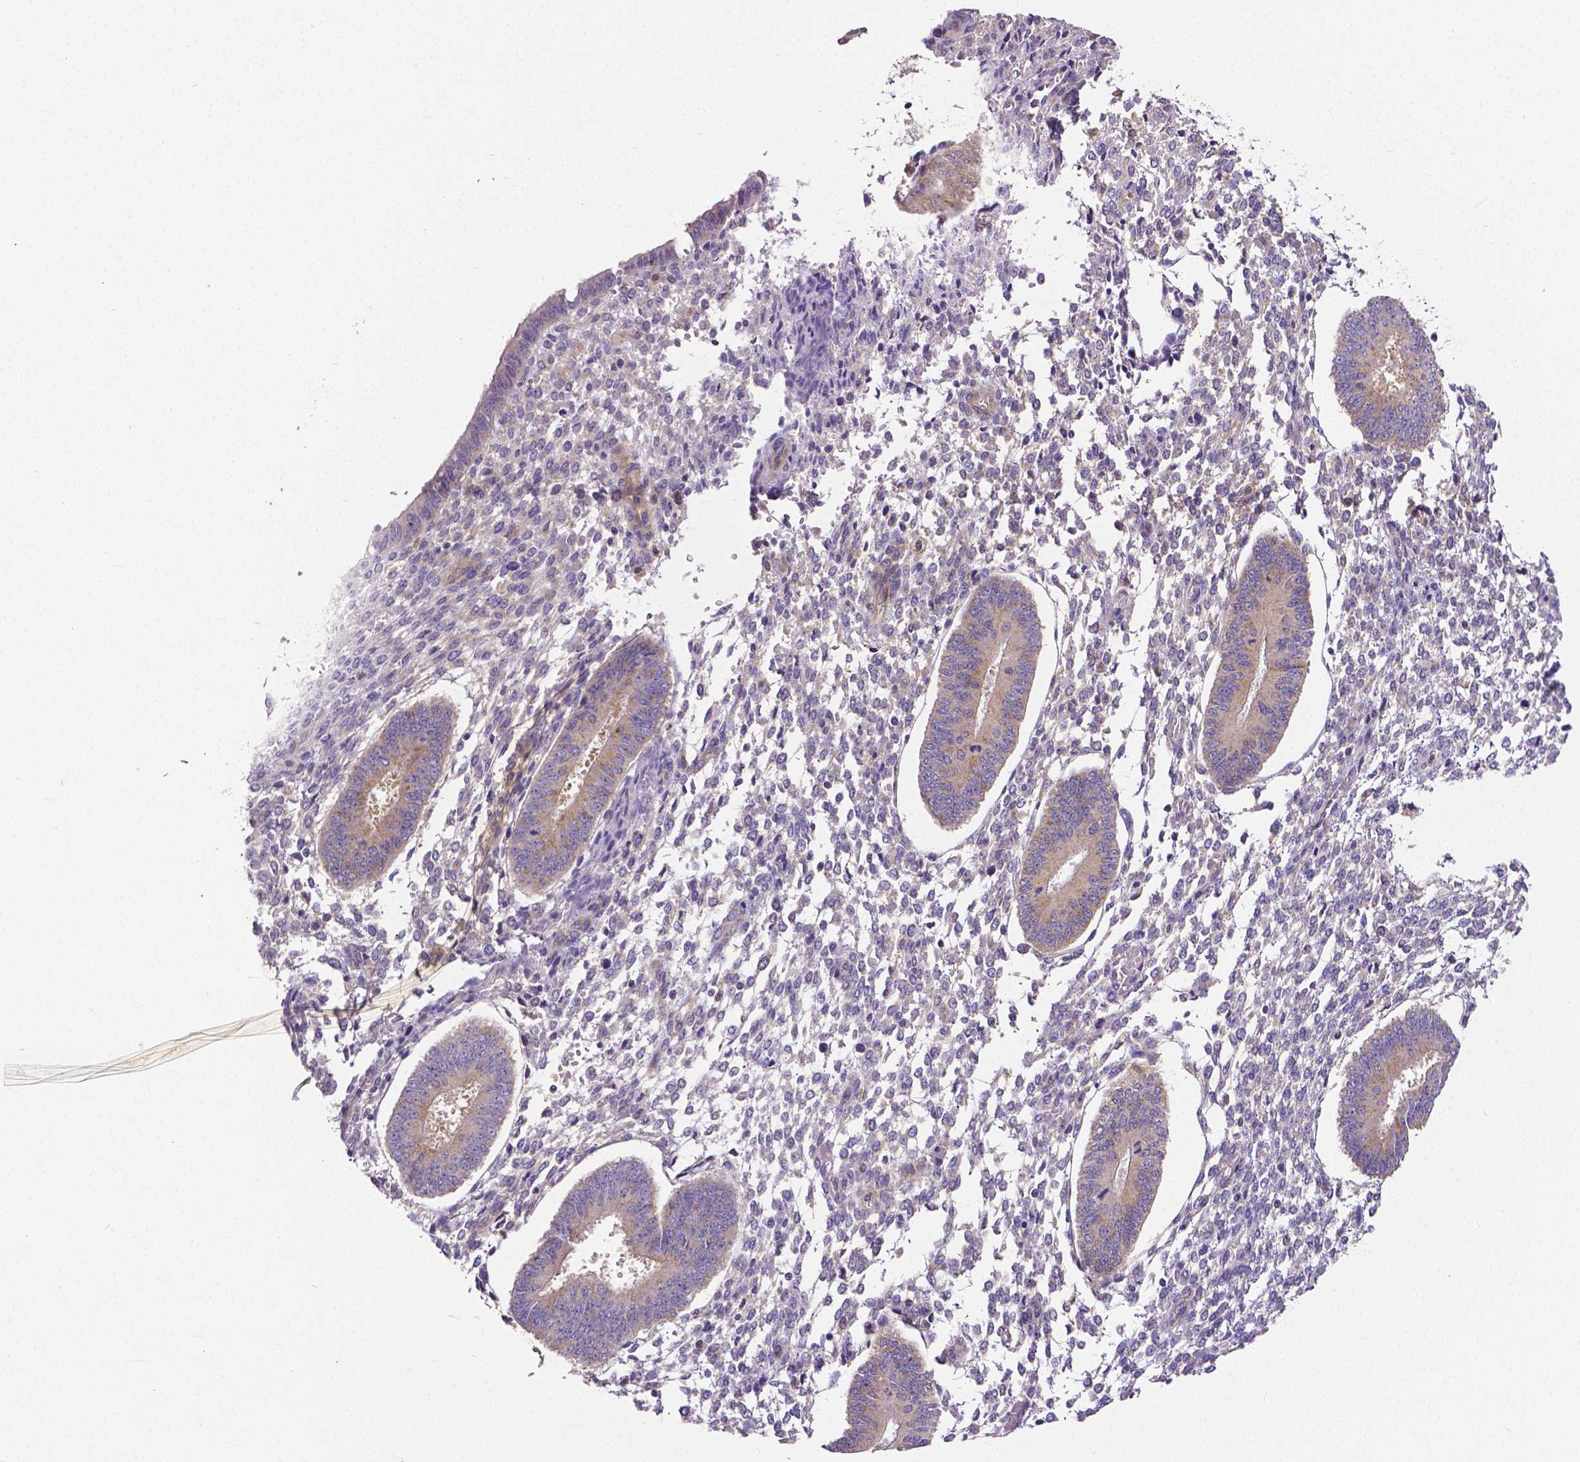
{"staining": {"intensity": "weak", "quantity": "<25%", "location": "cytoplasmic/membranous"}, "tissue": "endometrium", "cell_type": "Cells in endometrial stroma", "image_type": "normal", "snomed": [{"axis": "morphology", "description": "Normal tissue, NOS"}, {"axis": "topography", "description": "Endometrium"}], "caption": "The histopathology image demonstrates no significant staining in cells in endometrial stroma of endometrium.", "gene": "DICER1", "patient": {"sex": "female", "age": 42}}